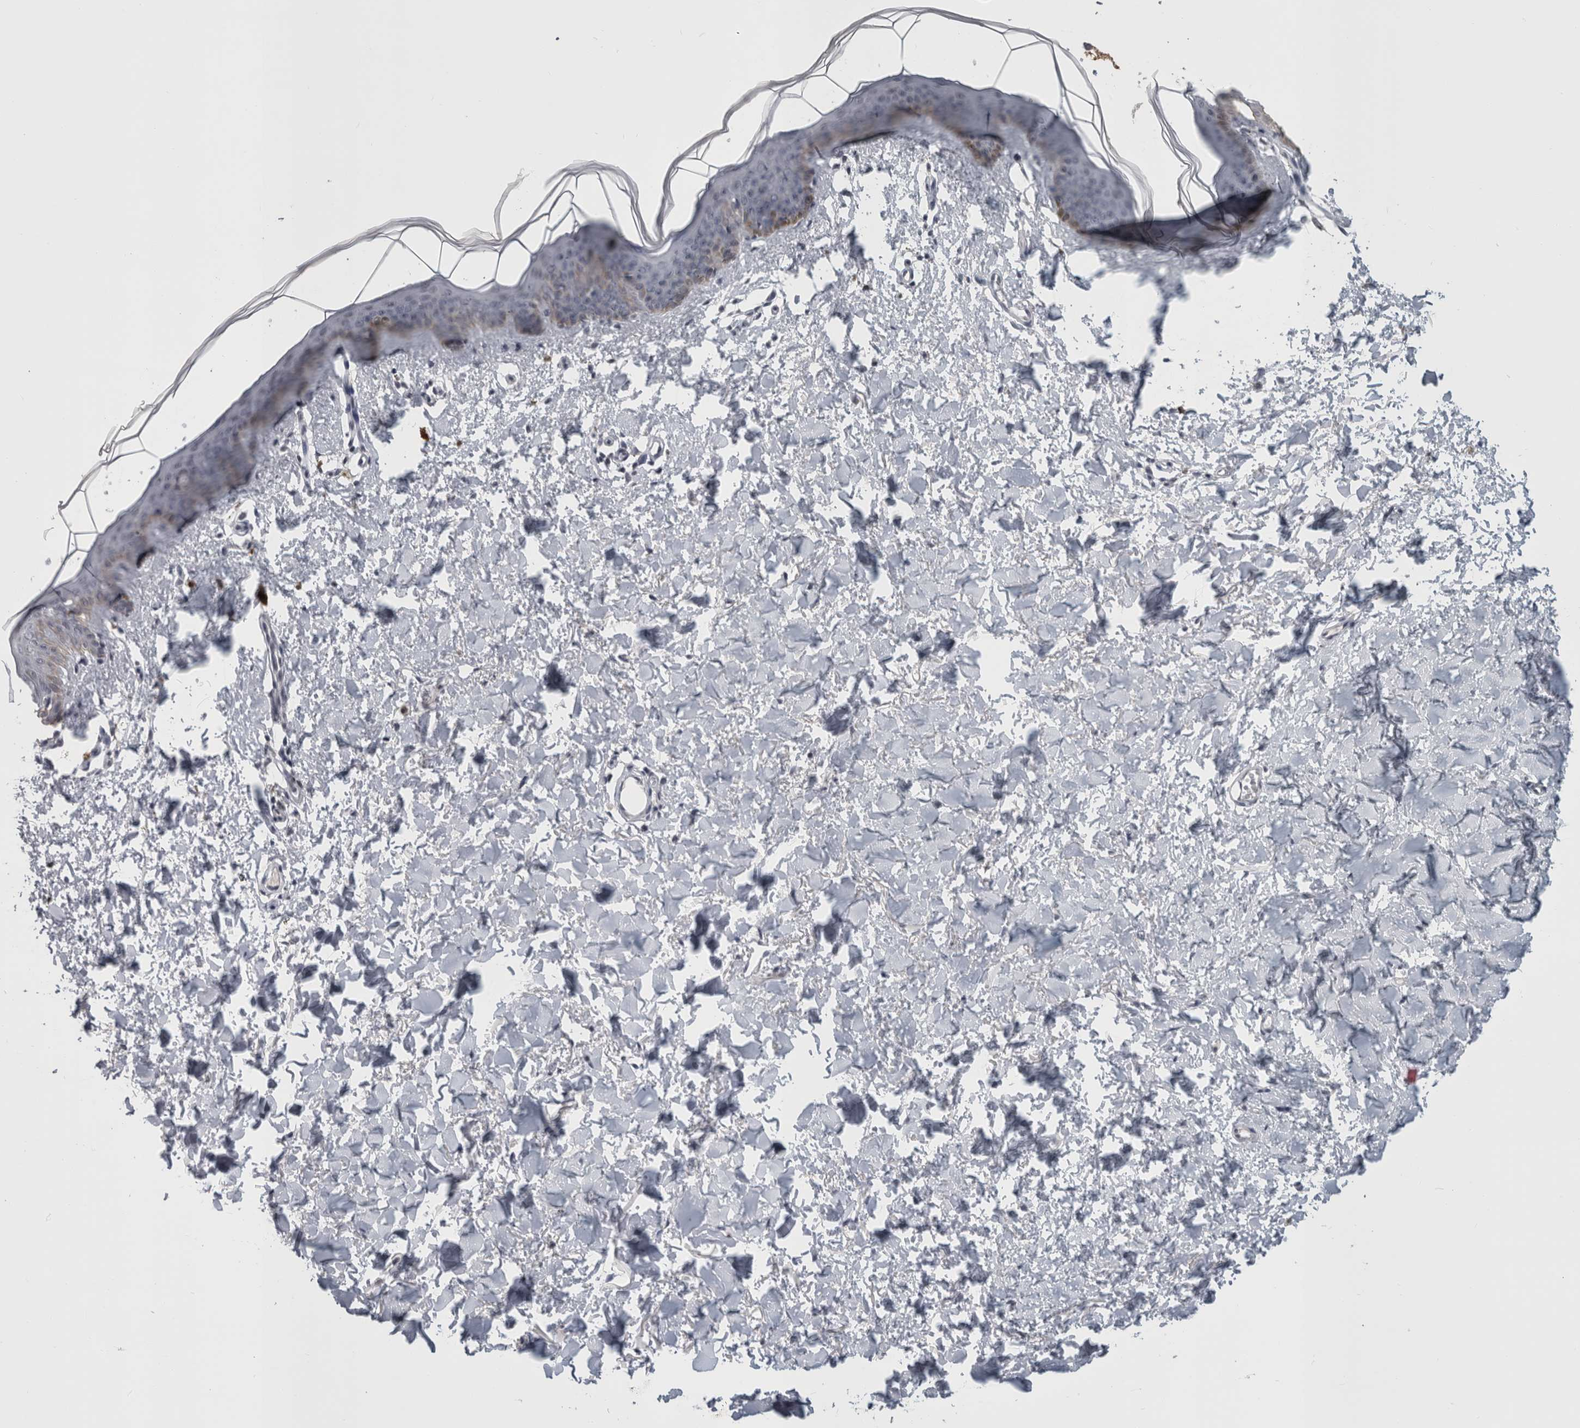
{"staining": {"intensity": "negative", "quantity": "none", "location": "none"}, "tissue": "skin", "cell_type": "Fibroblasts", "image_type": "normal", "snomed": [{"axis": "morphology", "description": "Normal tissue, NOS"}, {"axis": "topography", "description": "Skin"}], "caption": "Immunohistochemistry of normal human skin shows no expression in fibroblasts.", "gene": "ARID4B", "patient": {"sex": "female", "age": 46}}